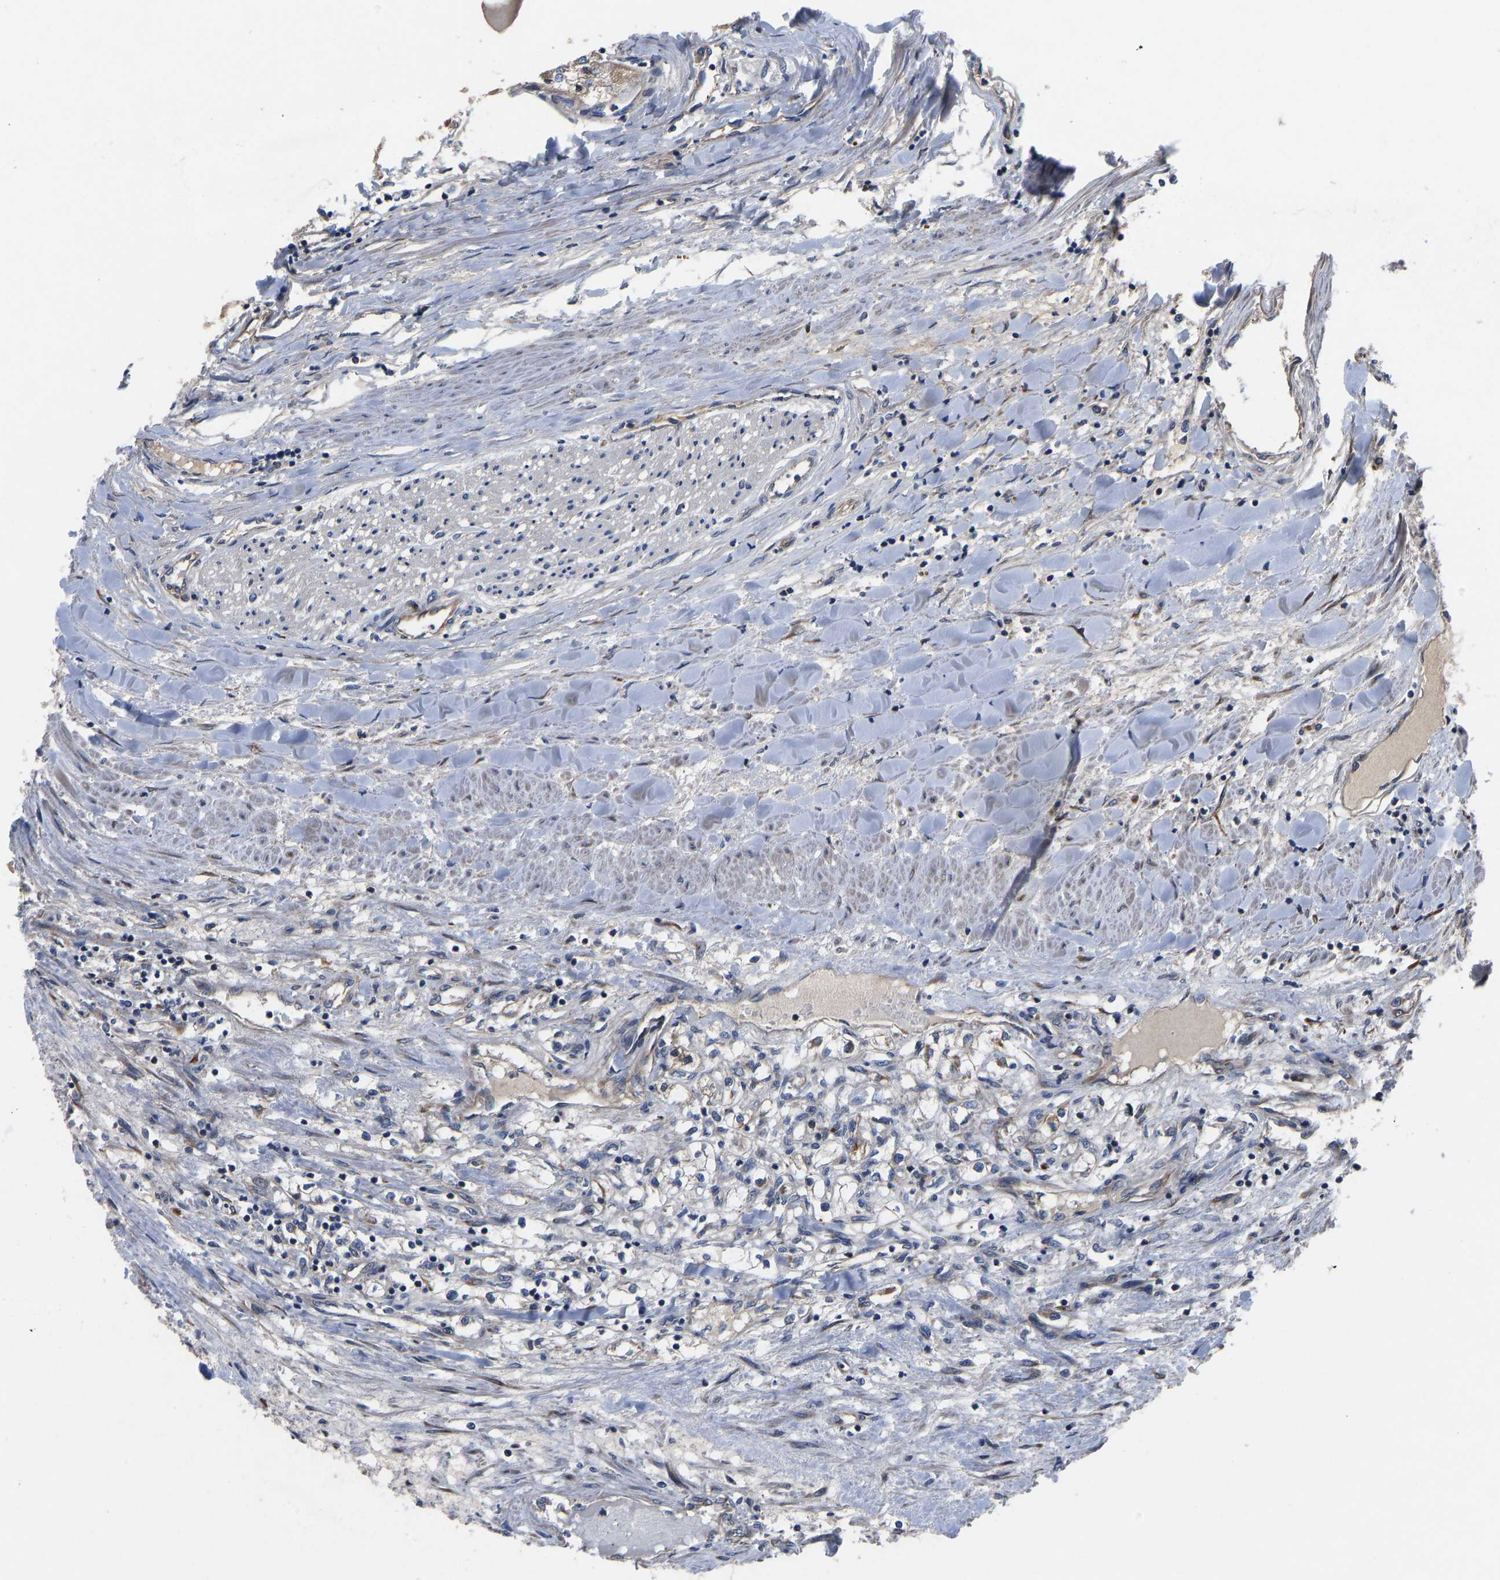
{"staining": {"intensity": "weak", "quantity": "<25%", "location": "cytoplasmic/membranous"}, "tissue": "renal cancer", "cell_type": "Tumor cells", "image_type": "cancer", "snomed": [{"axis": "morphology", "description": "Adenocarcinoma, NOS"}, {"axis": "topography", "description": "Kidney"}], "caption": "This is a photomicrograph of immunohistochemistry staining of renal cancer (adenocarcinoma), which shows no staining in tumor cells.", "gene": "FRRS1", "patient": {"sex": "male", "age": 68}}